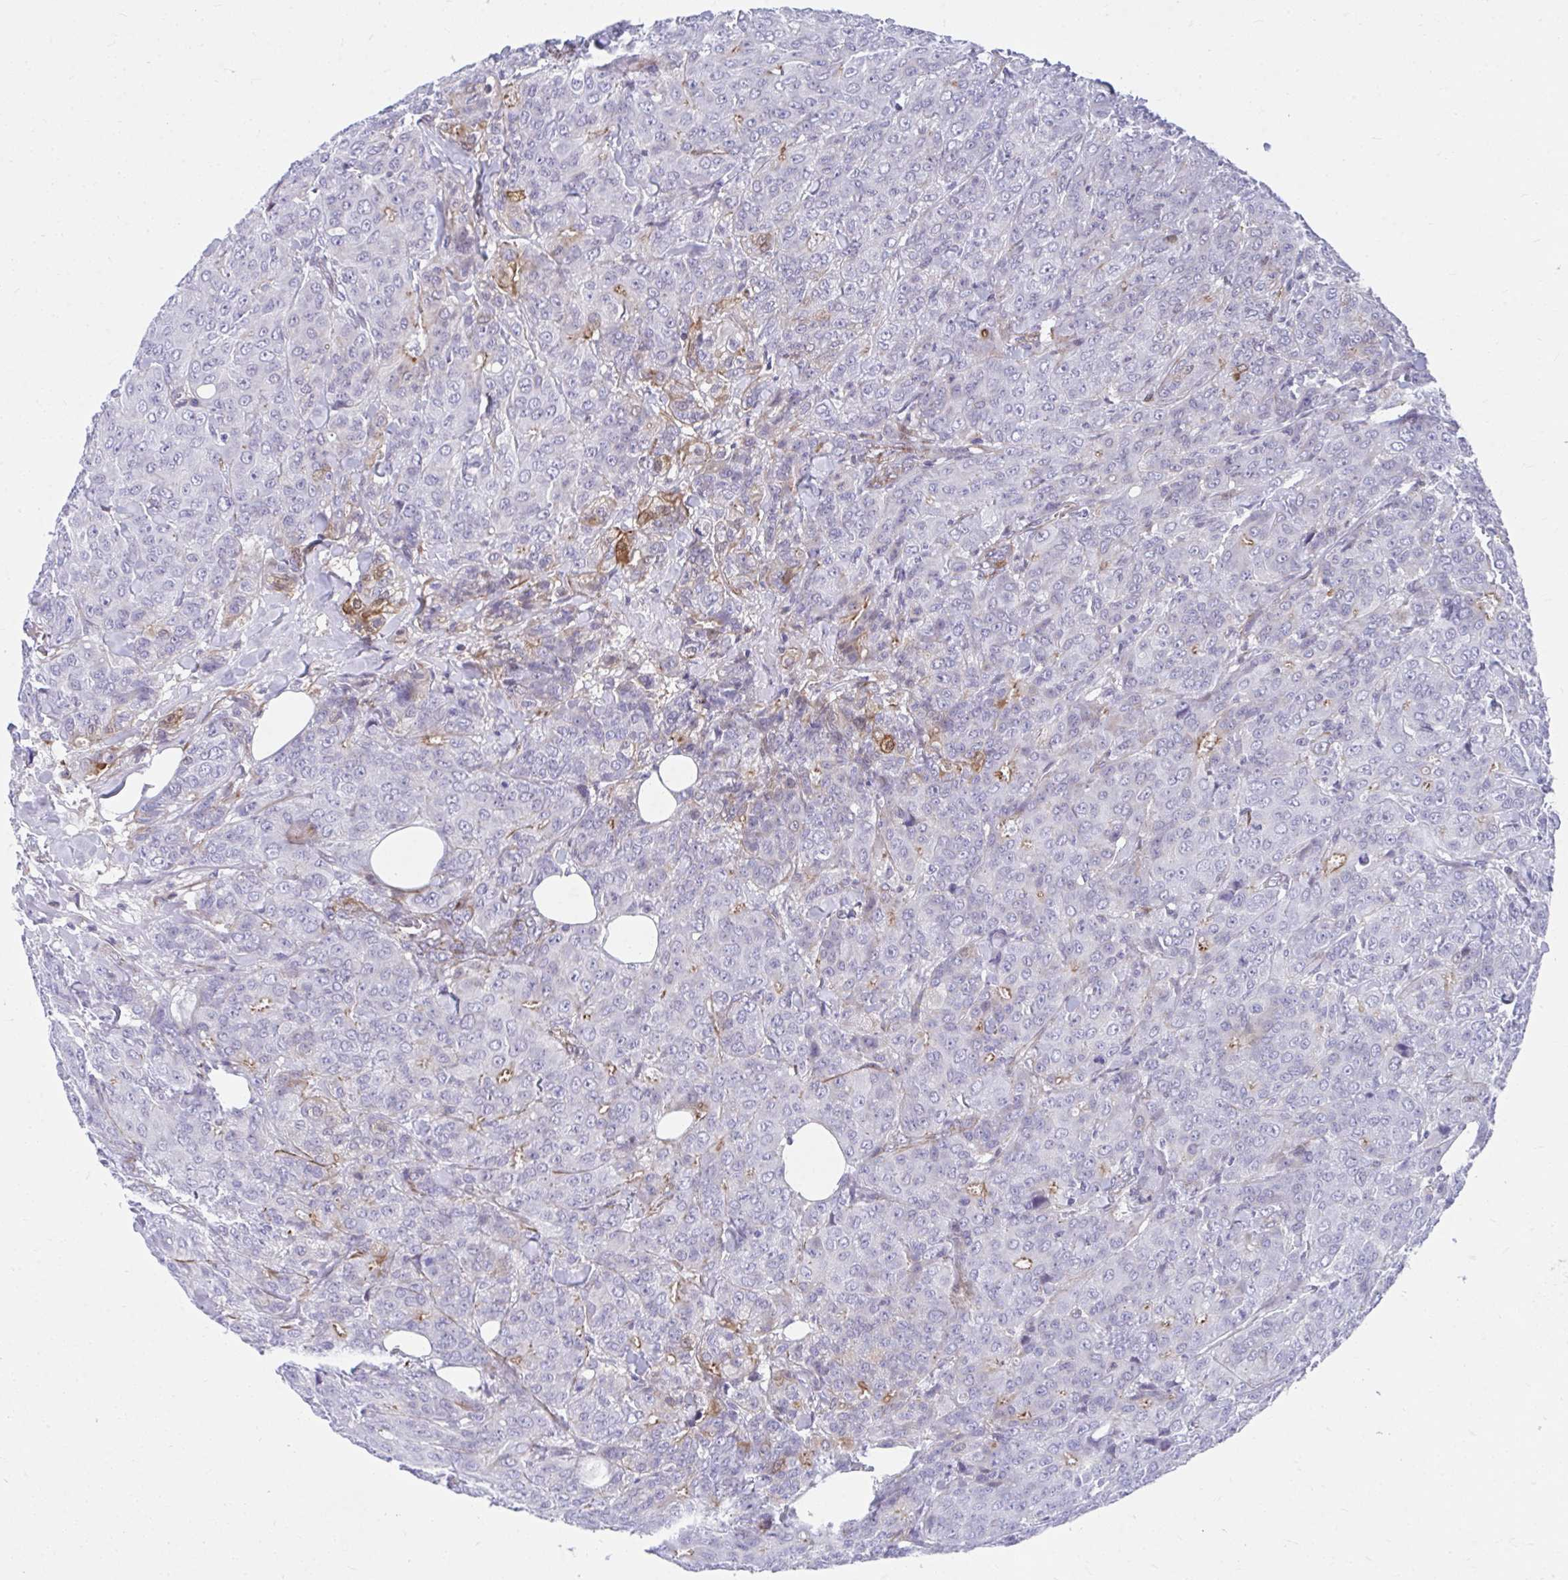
{"staining": {"intensity": "negative", "quantity": "none", "location": "none"}, "tissue": "breast cancer", "cell_type": "Tumor cells", "image_type": "cancer", "snomed": [{"axis": "morphology", "description": "Normal tissue, NOS"}, {"axis": "morphology", "description": "Duct carcinoma"}, {"axis": "topography", "description": "Breast"}], "caption": "Tumor cells show no significant staining in breast cancer (infiltrating ductal carcinoma).", "gene": "CSTB", "patient": {"sex": "female", "age": 43}}